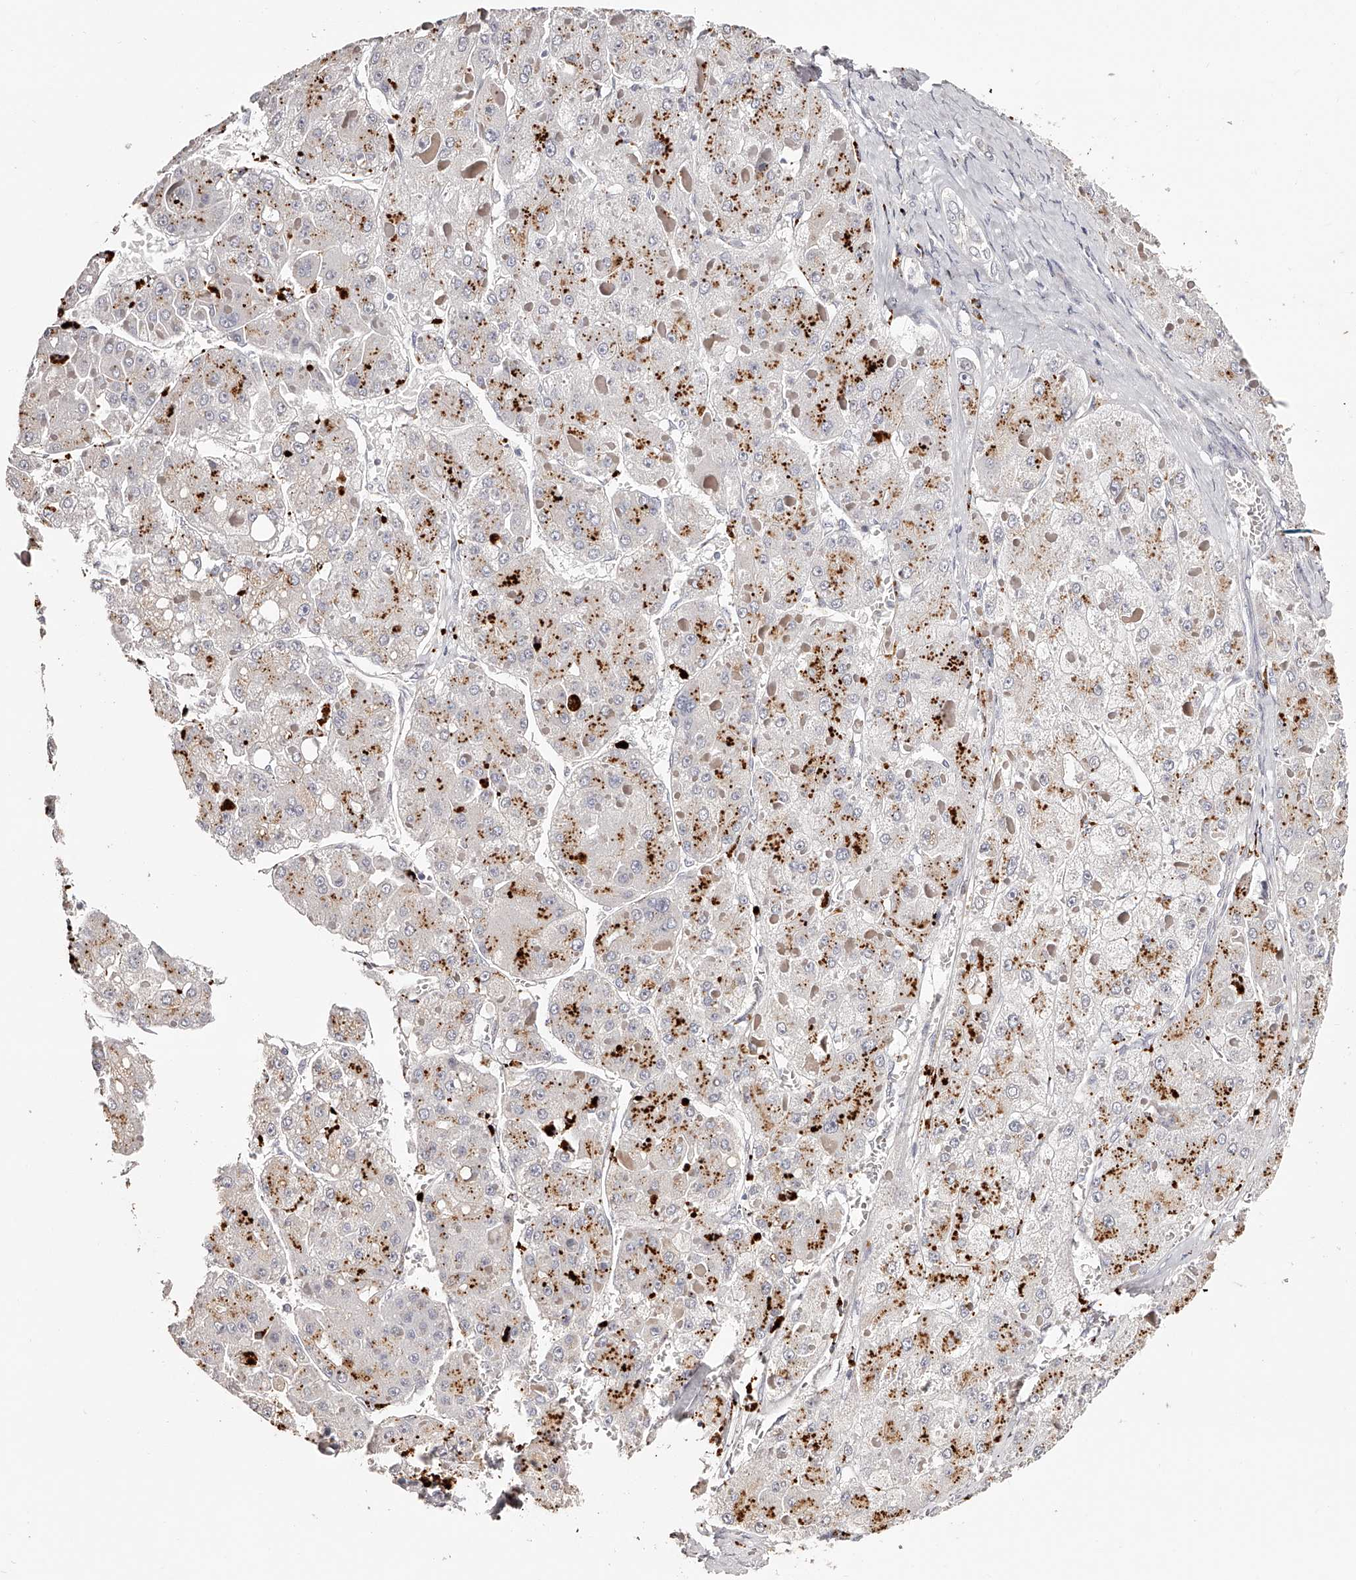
{"staining": {"intensity": "moderate", "quantity": "25%-75%", "location": "cytoplasmic/membranous"}, "tissue": "liver cancer", "cell_type": "Tumor cells", "image_type": "cancer", "snomed": [{"axis": "morphology", "description": "Carcinoma, Hepatocellular, NOS"}, {"axis": "topography", "description": "Liver"}], "caption": "Protein analysis of liver cancer tissue shows moderate cytoplasmic/membranous positivity in approximately 25%-75% of tumor cells.", "gene": "SLC35D3", "patient": {"sex": "female", "age": 73}}